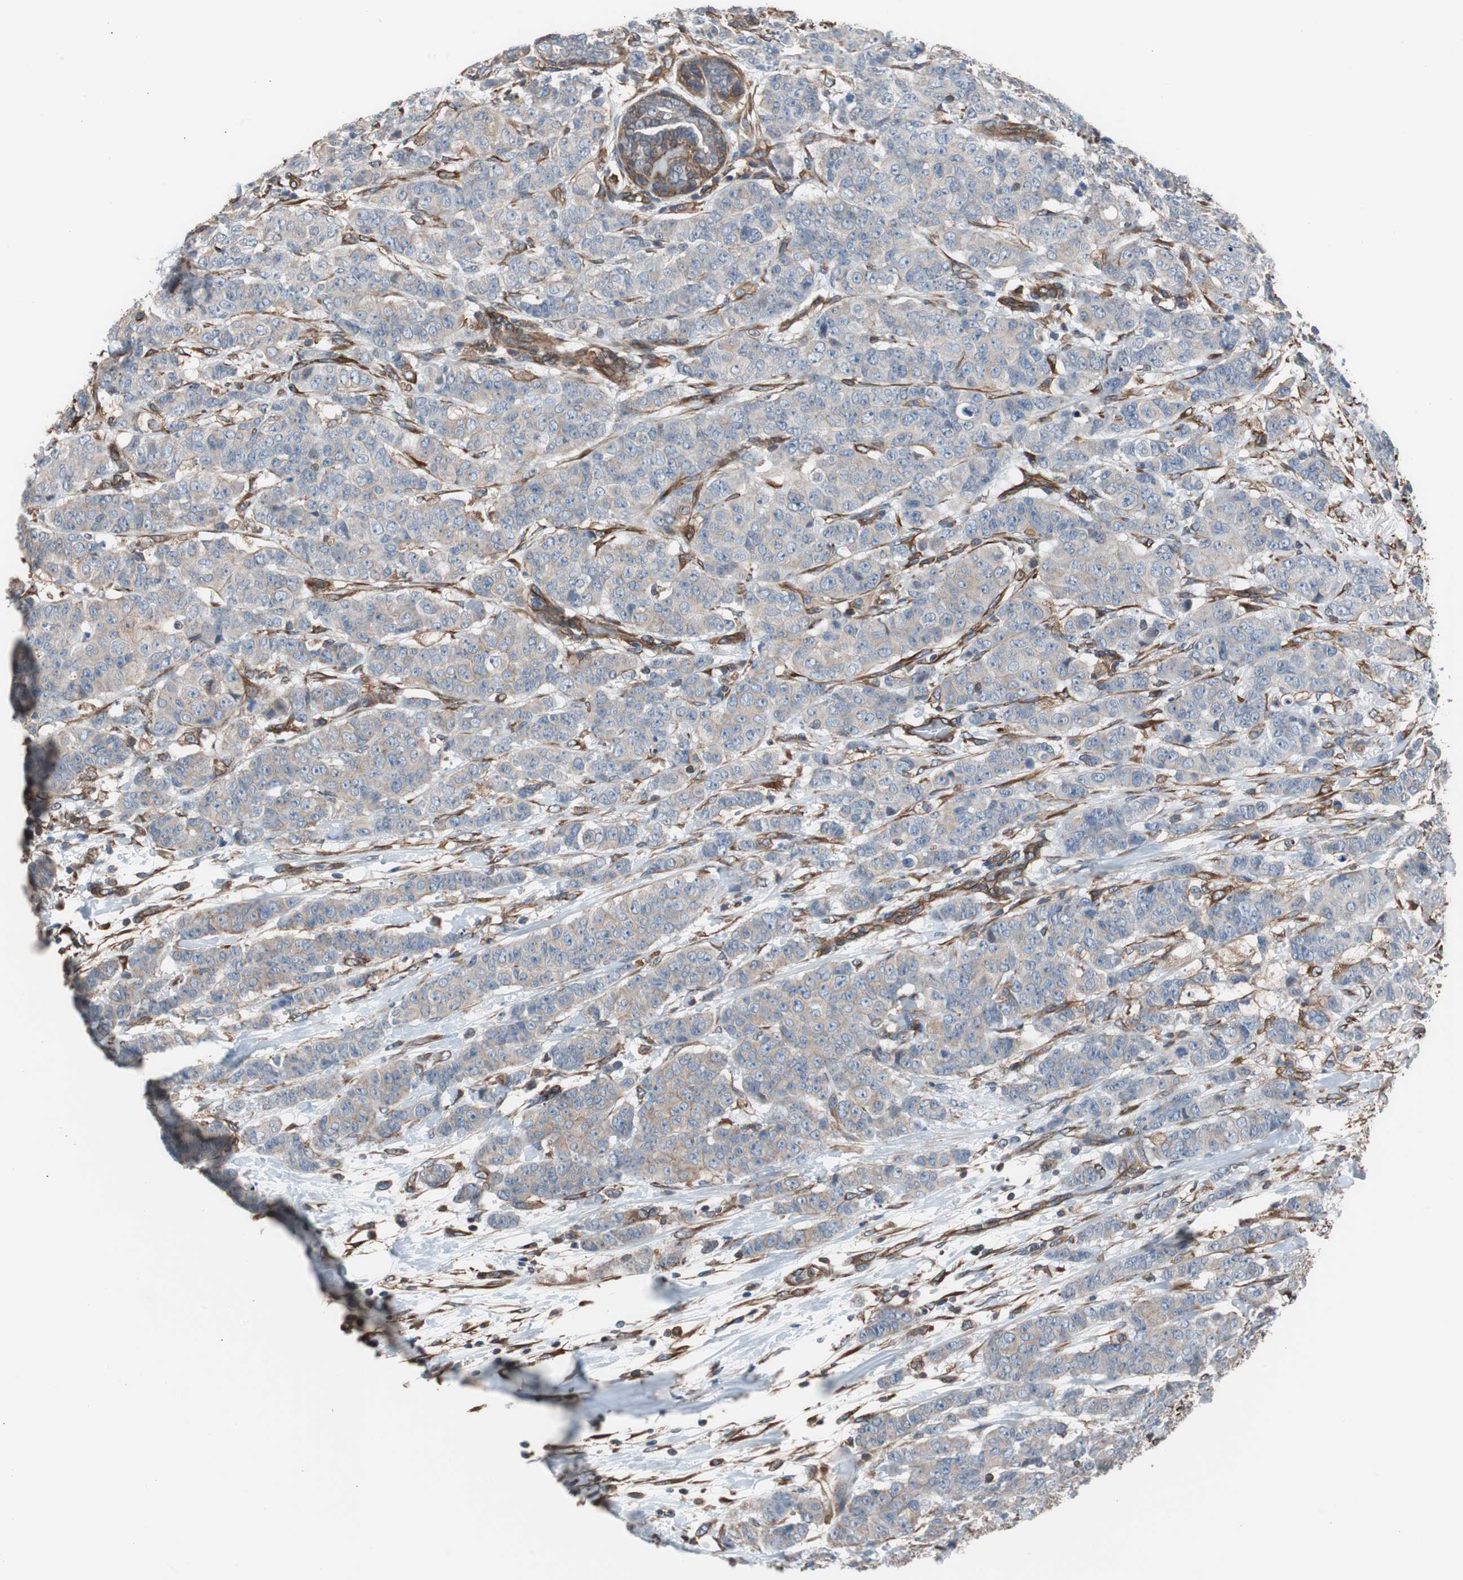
{"staining": {"intensity": "weak", "quantity": "25%-75%", "location": "cytoplasmic/membranous"}, "tissue": "breast cancer", "cell_type": "Tumor cells", "image_type": "cancer", "snomed": [{"axis": "morphology", "description": "Duct carcinoma"}, {"axis": "topography", "description": "Breast"}], "caption": "Protein staining of breast cancer (infiltrating ductal carcinoma) tissue demonstrates weak cytoplasmic/membranous positivity in approximately 25%-75% of tumor cells. (DAB = brown stain, brightfield microscopy at high magnification).", "gene": "KIF3B", "patient": {"sex": "female", "age": 40}}